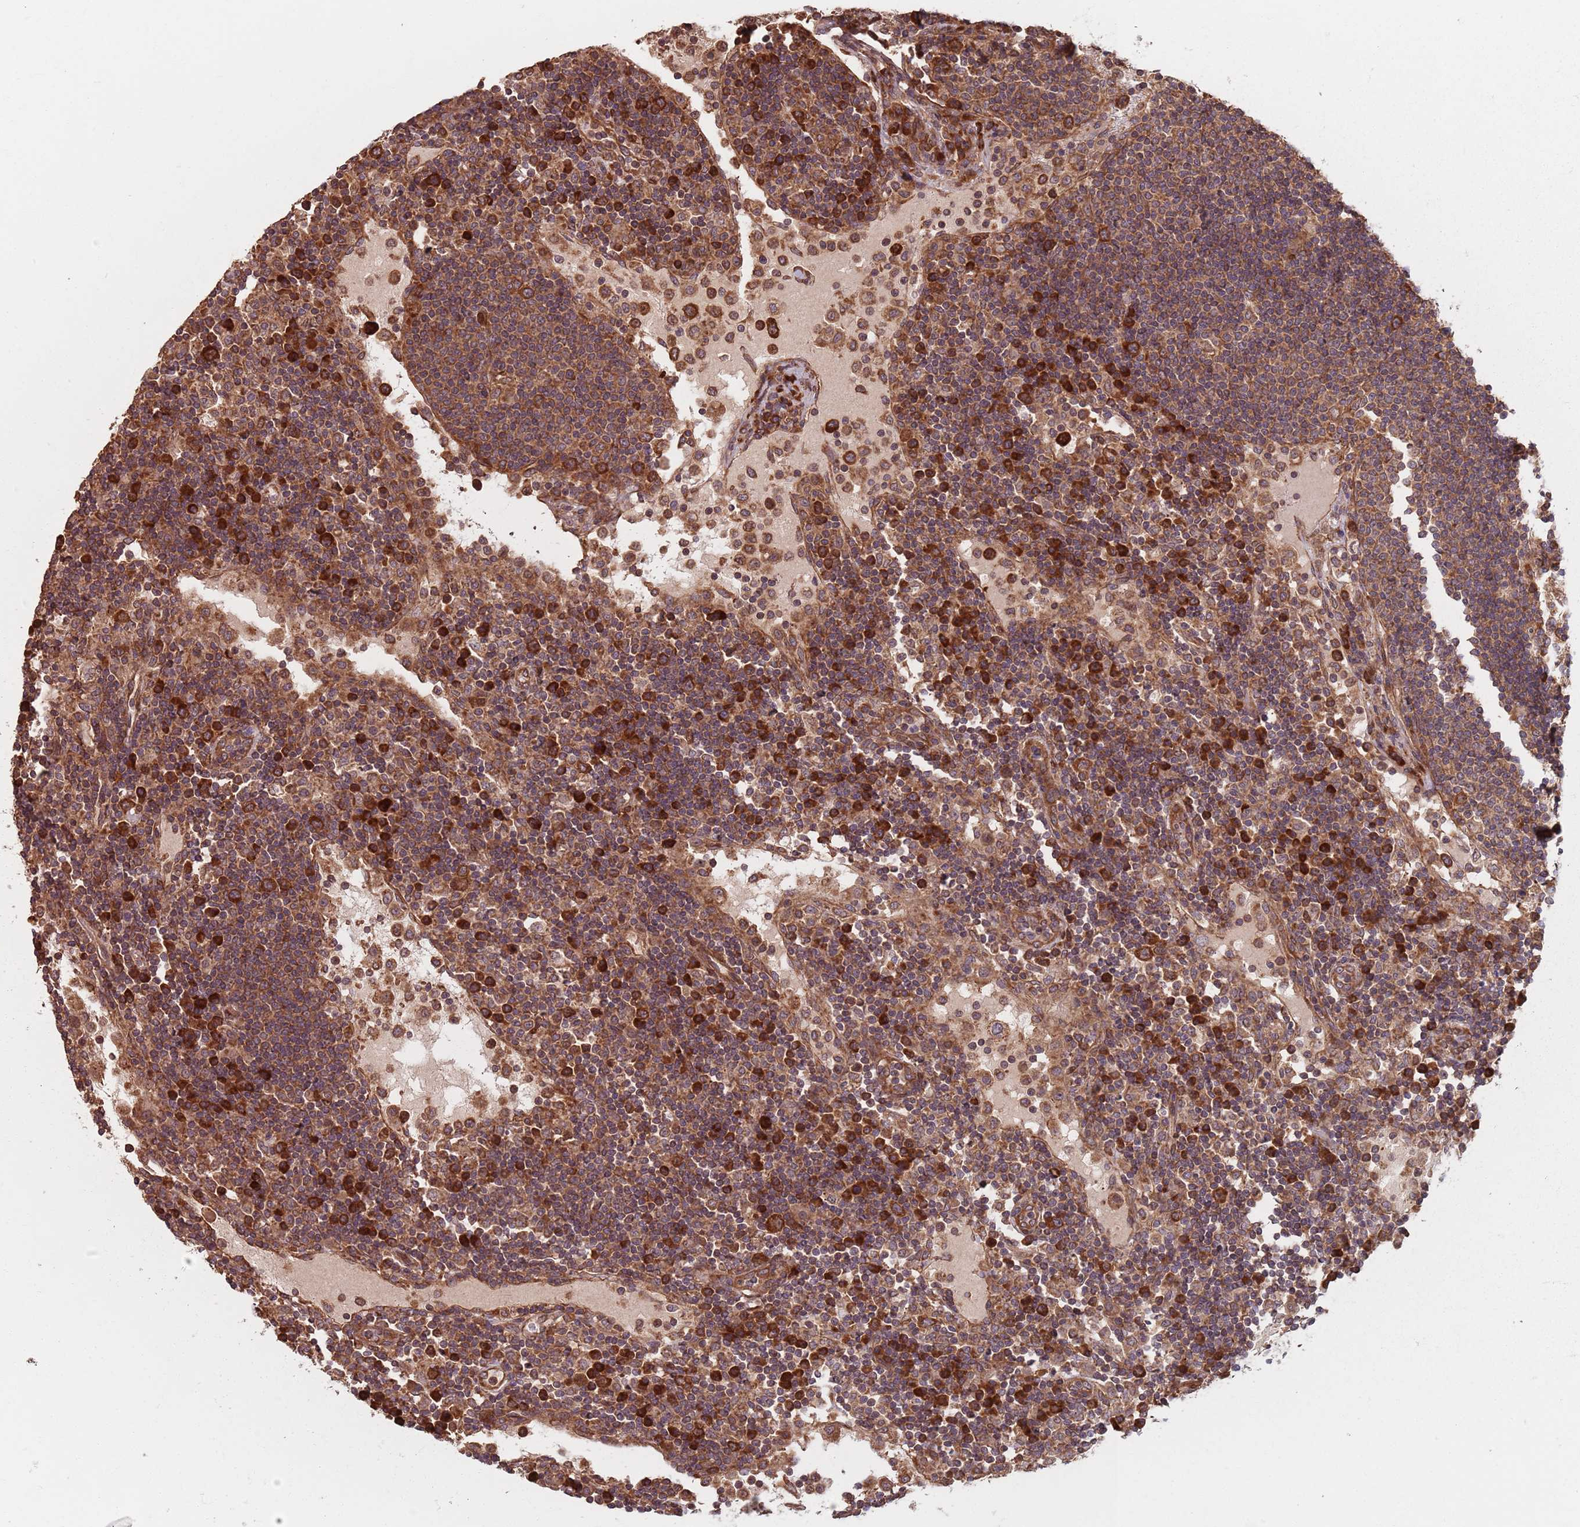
{"staining": {"intensity": "strong", "quantity": "25%-75%", "location": "cytoplasmic/membranous"}, "tissue": "lymph node", "cell_type": "Germinal center cells", "image_type": "normal", "snomed": [{"axis": "morphology", "description": "Normal tissue, NOS"}, {"axis": "topography", "description": "Lymph node"}], "caption": "Immunohistochemical staining of unremarkable lymph node displays strong cytoplasmic/membranous protein expression in approximately 25%-75% of germinal center cells.", "gene": "NOTCH3", "patient": {"sex": "female", "age": 53}}